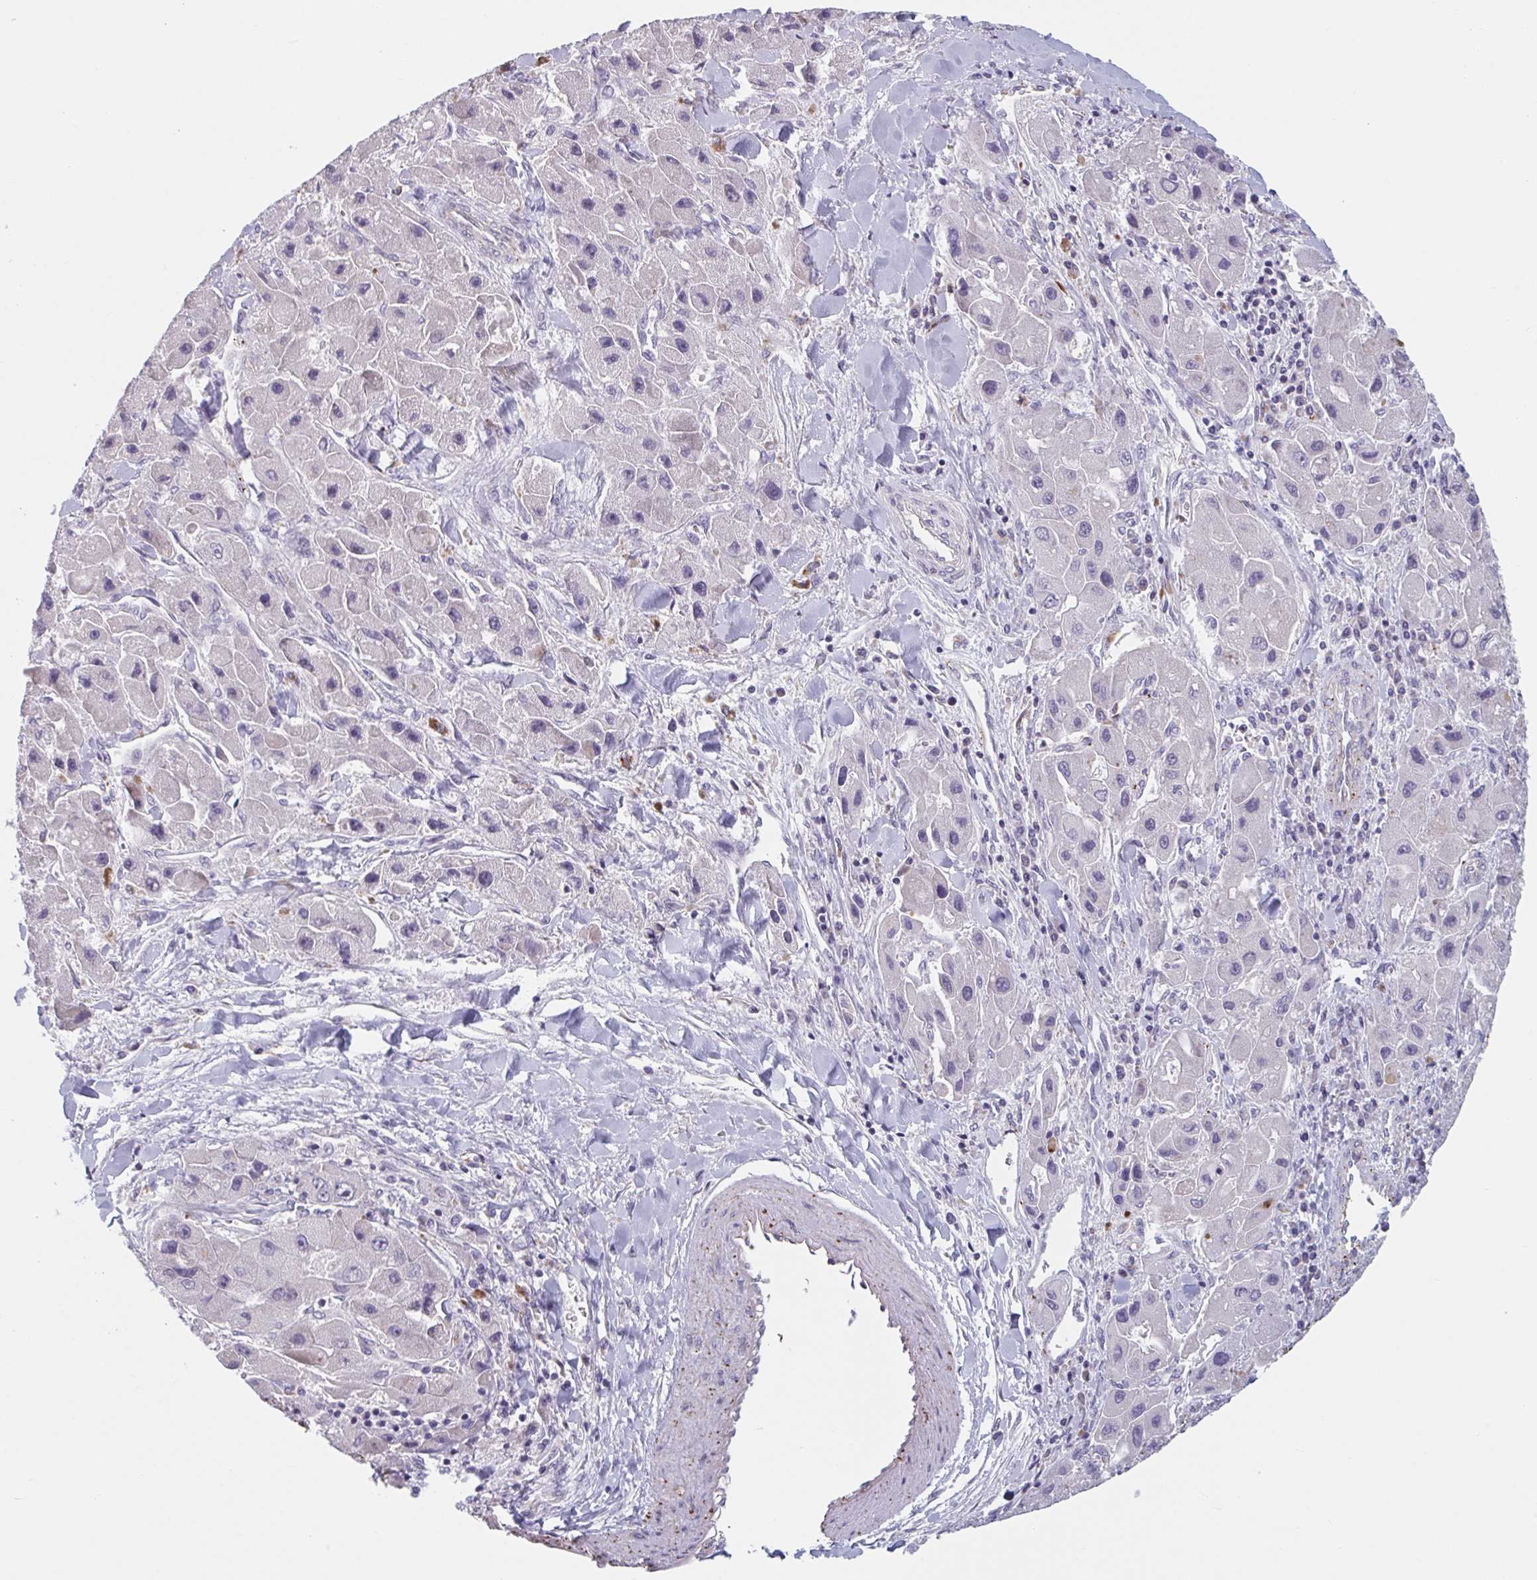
{"staining": {"intensity": "negative", "quantity": "none", "location": "none"}, "tissue": "liver cancer", "cell_type": "Tumor cells", "image_type": "cancer", "snomed": [{"axis": "morphology", "description": "Carcinoma, Hepatocellular, NOS"}, {"axis": "topography", "description": "Liver"}], "caption": "The histopathology image displays no significant positivity in tumor cells of liver hepatocellular carcinoma.", "gene": "TNFSF10", "patient": {"sex": "male", "age": 24}}